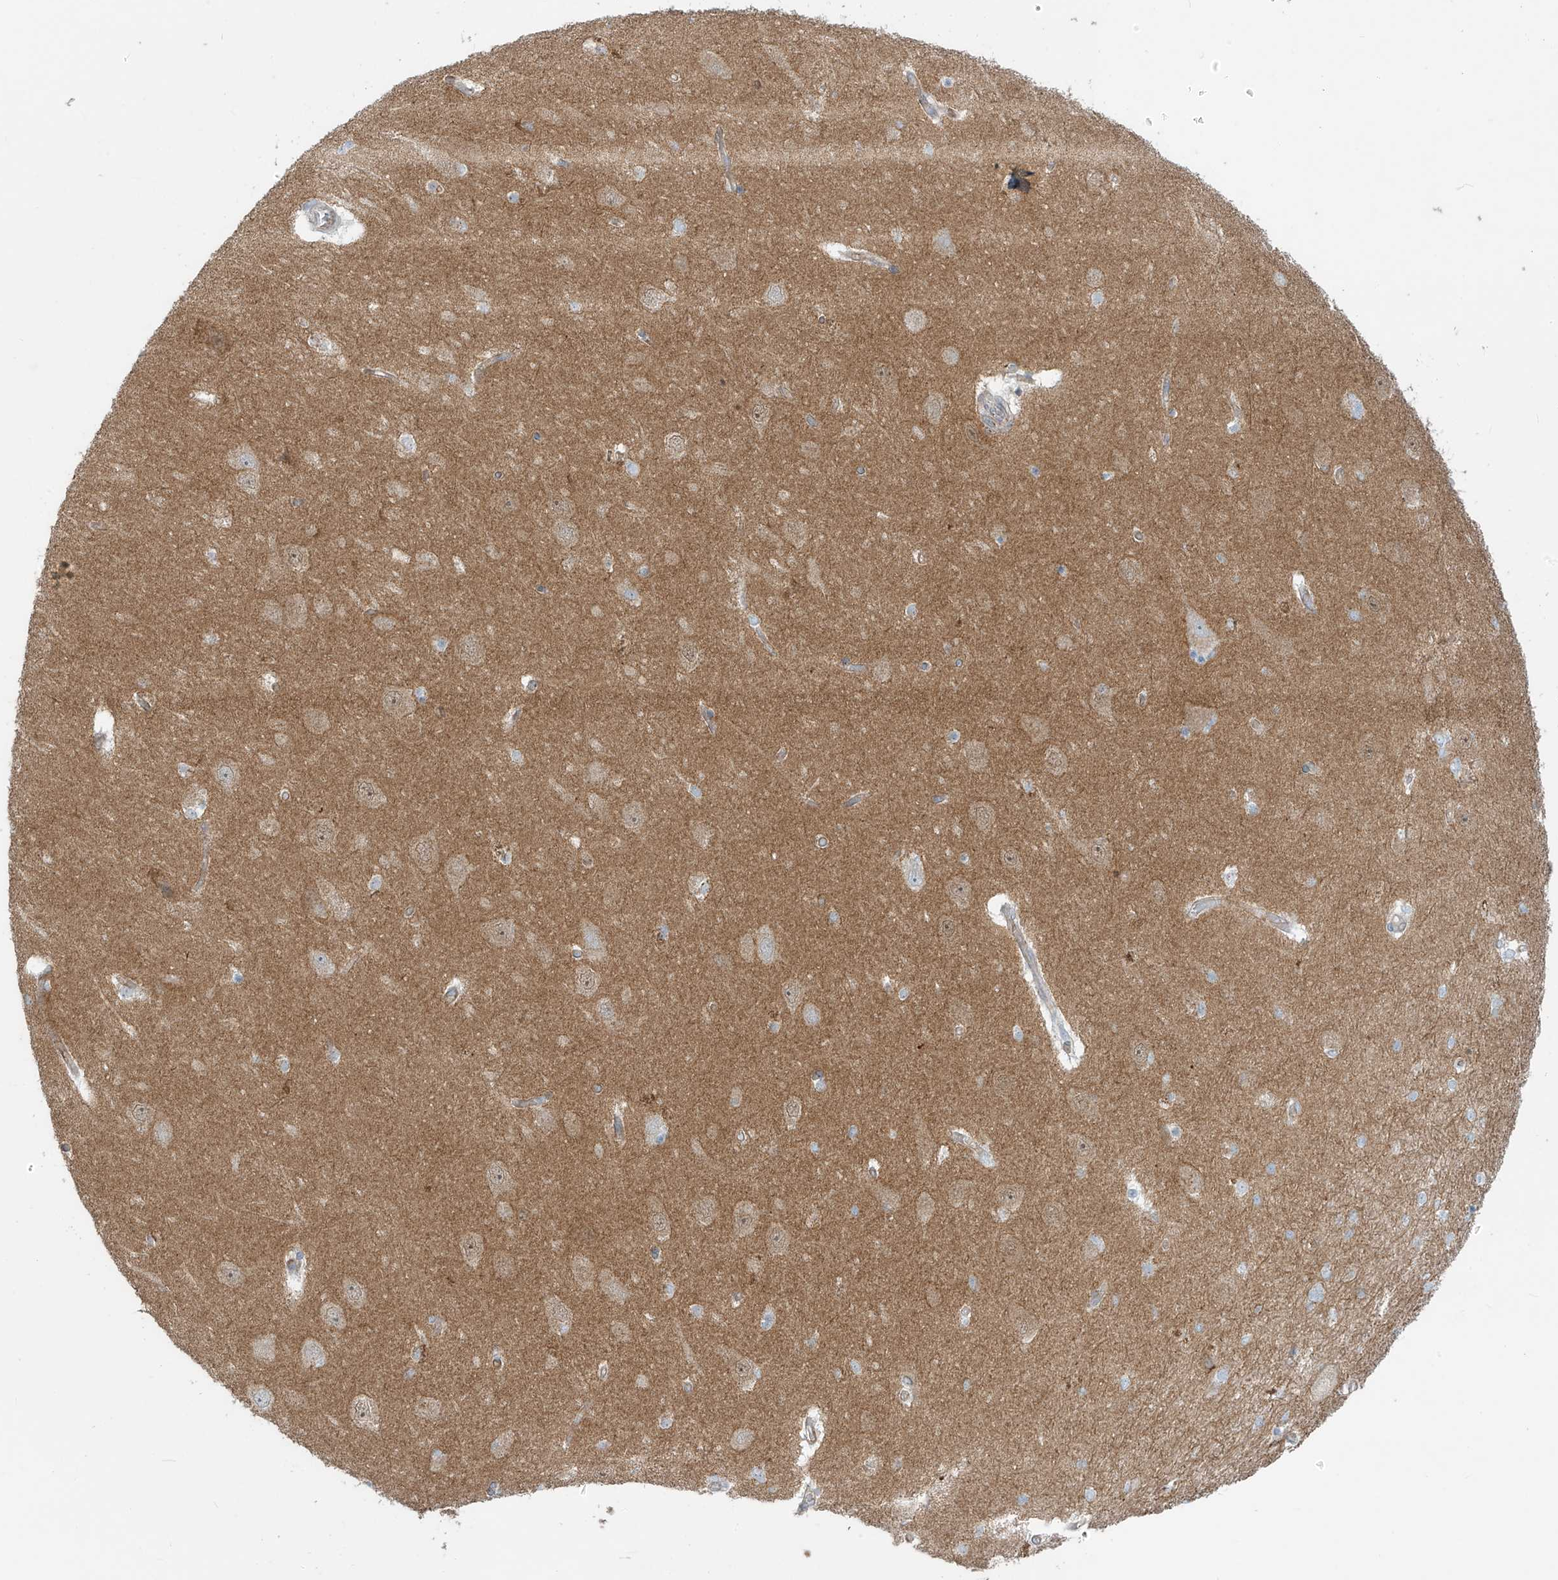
{"staining": {"intensity": "negative", "quantity": "none", "location": "none"}, "tissue": "hippocampus", "cell_type": "Glial cells", "image_type": "normal", "snomed": [{"axis": "morphology", "description": "Normal tissue, NOS"}, {"axis": "topography", "description": "Hippocampus"}], "caption": "An immunohistochemistry image of normal hippocampus is shown. There is no staining in glial cells of hippocampus.", "gene": "LZTS3", "patient": {"sex": "female", "age": 54}}